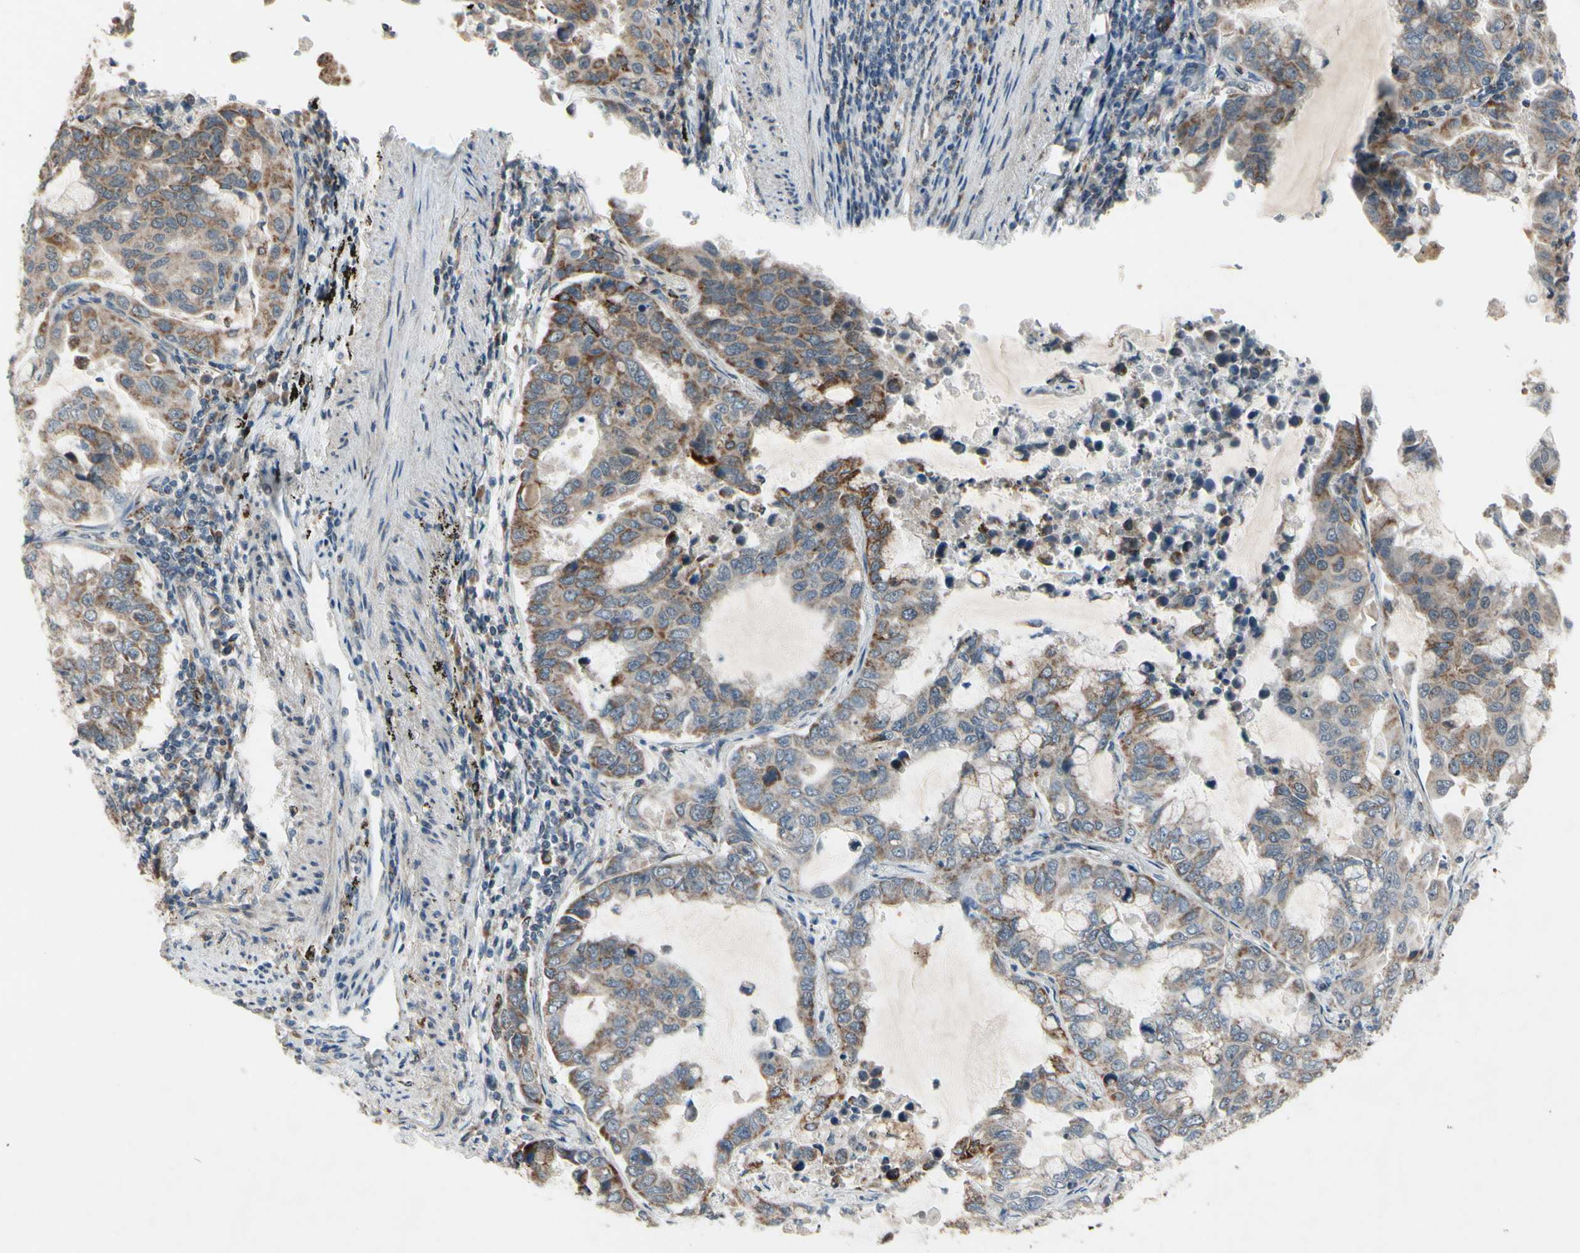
{"staining": {"intensity": "weak", "quantity": ">75%", "location": "cytoplasmic/membranous"}, "tissue": "lung cancer", "cell_type": "Tumor cells", "image_type": "cancer", "snomed": [{"axis": "morphology", "description": "Adenocarcinoma, NOS"}, {"axis": "topography", "description": "Lung"}], "caption": "A histopathology image showing weak cytoplasmic/membranous staining in about >75% of tumor cells in lung adenocarcinoma, as visualized by brown immunohistochemical staining.", "gene": "CPT1A", "patient": {"sex": "male", "age": 64}}